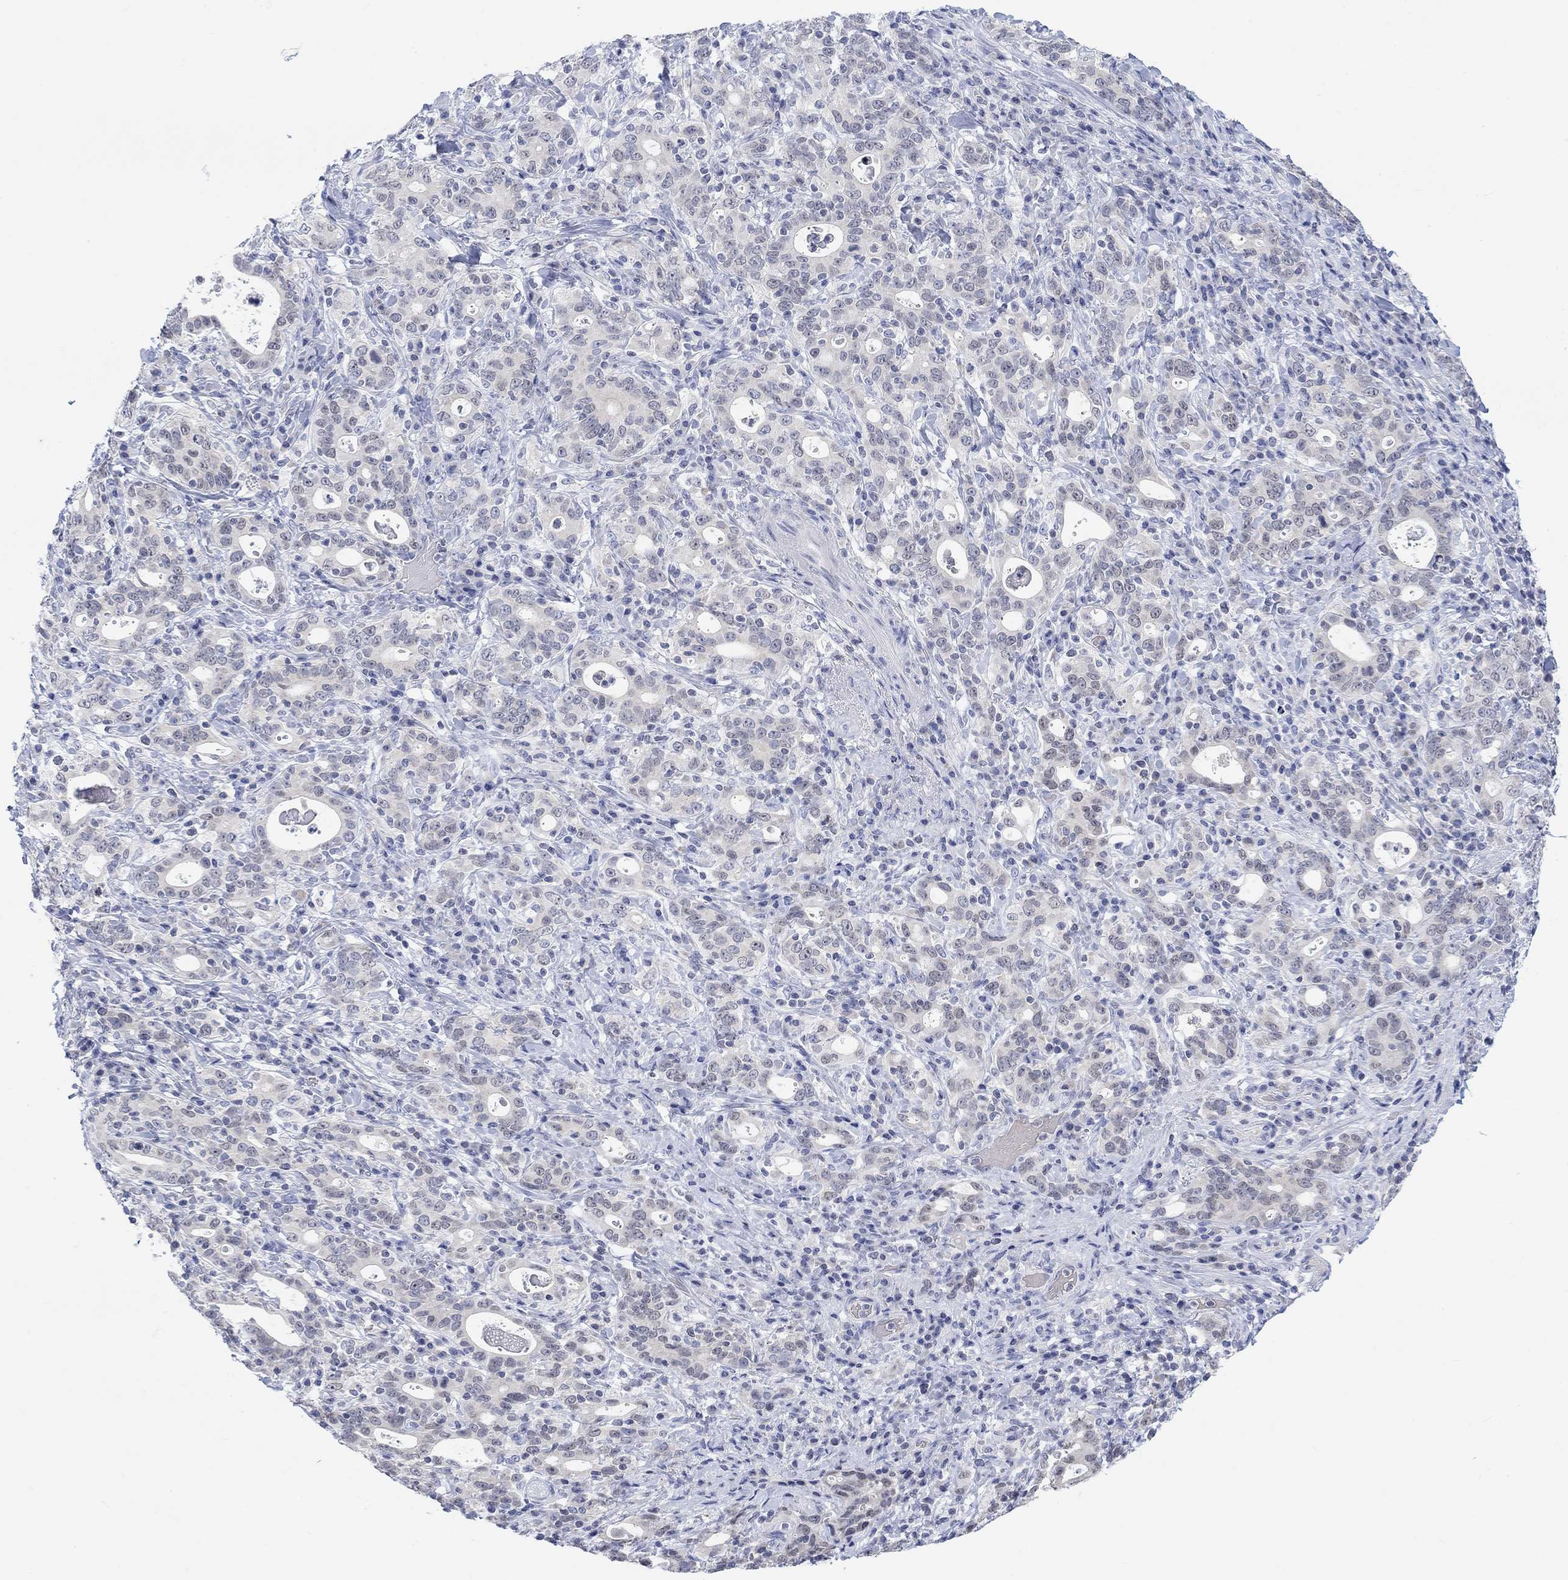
{"staining": {"intensity": "negative", "quantity": "none", "location": "none"}, "tissue": "stomach cancer", "cell_type": "Tumor cells", "image_type": "cancer", "snomed": [{"axis": "morphology", "description": "Adenocarcinoma, NOS"}, {"axis": "topography", "description": "Stomach"}], "caption": "Immunohistochemistry (IHC) of stomach cancer displays no staining in tumor cells.", "gene": "ATP6V1E2", "patient": {"sex": "male", "age": 79}}